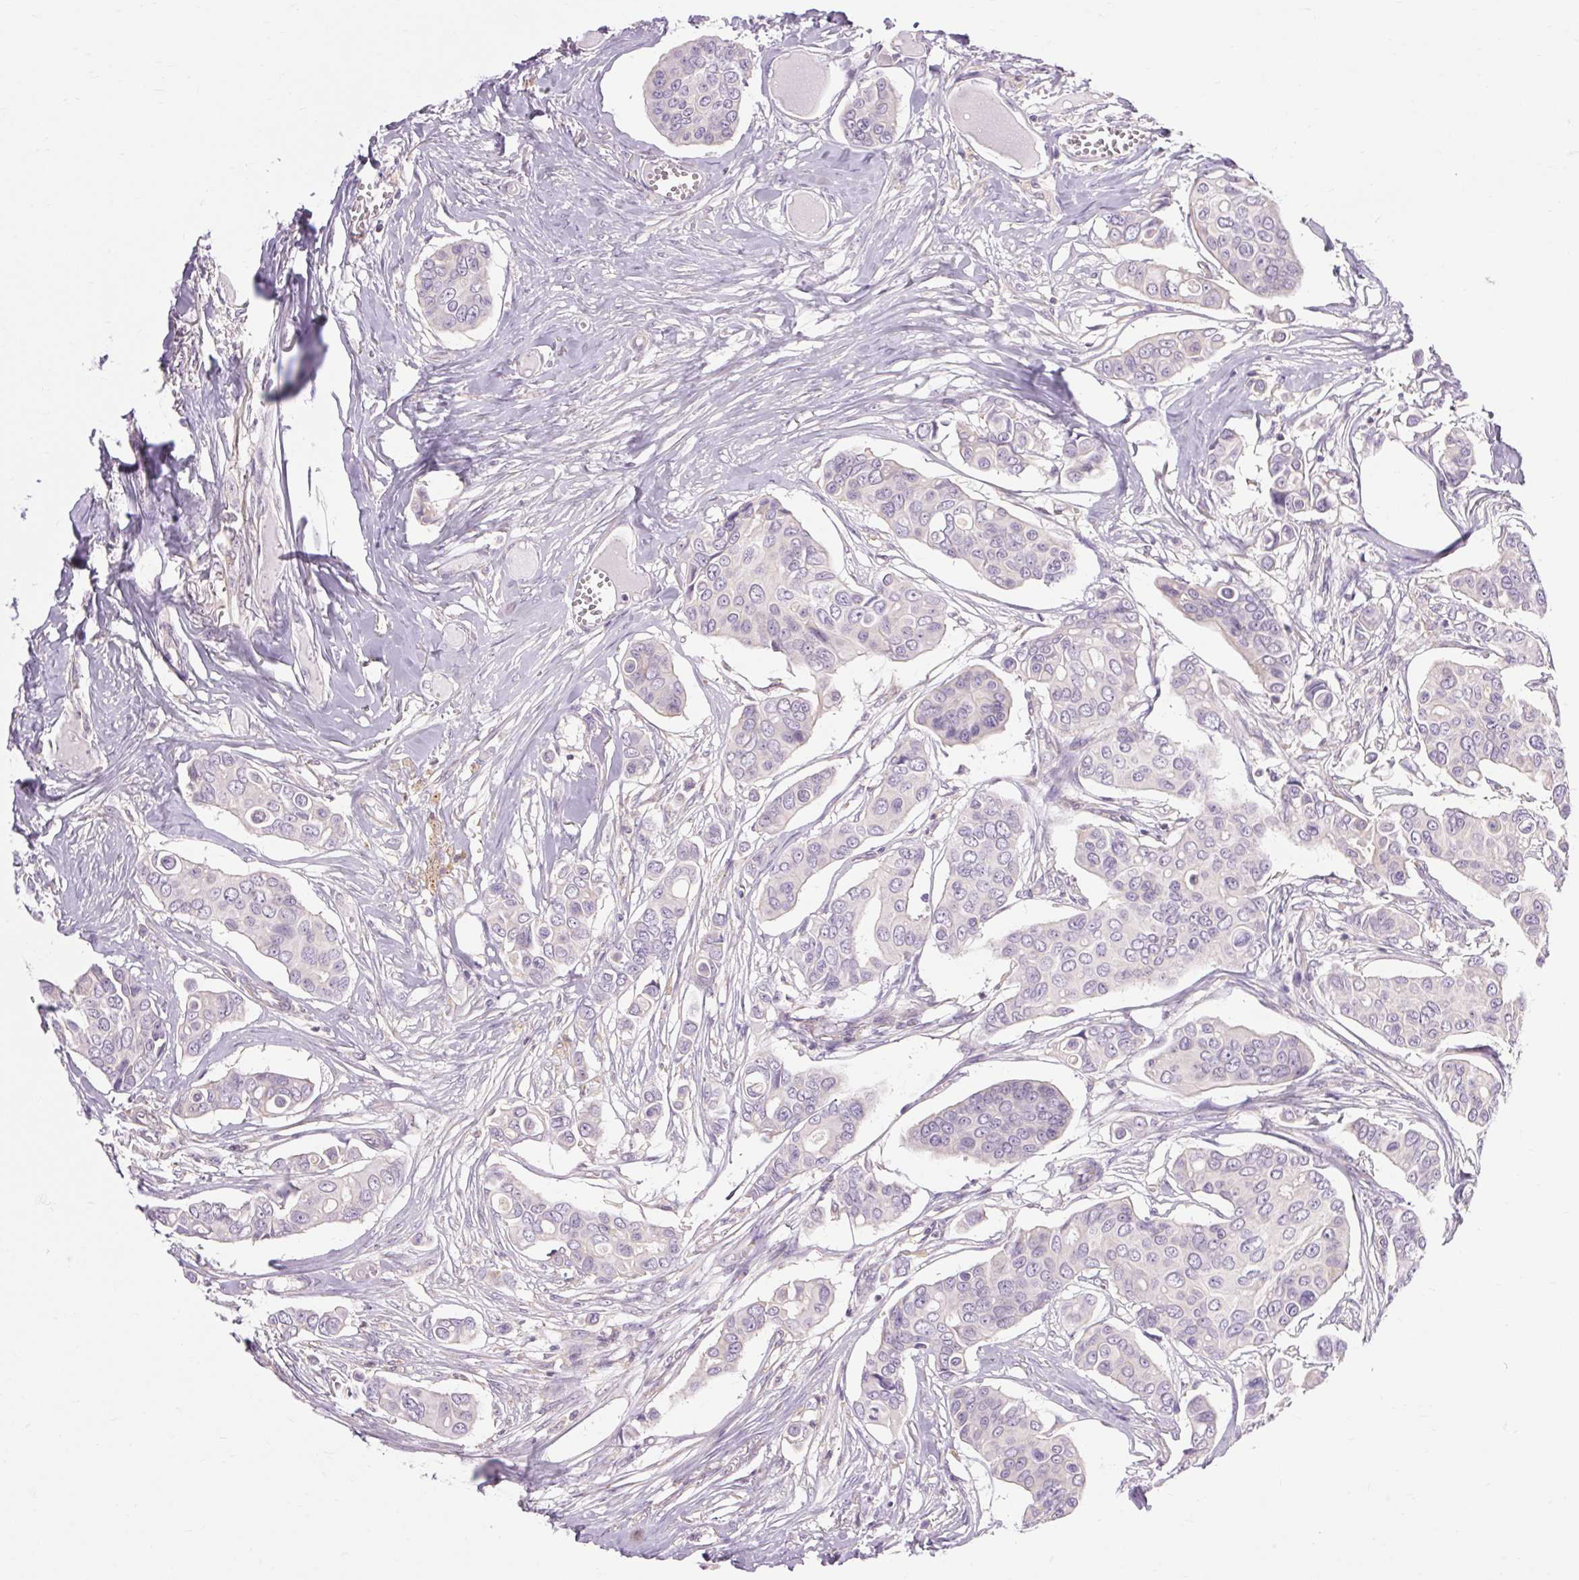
{"staining": {"intensity": "negative", "quantity": "none", "location": "none"}, "tissue": "breast cancer", "cell_type": "Tumor cells", "image_type": "cancer", "snomed": [{"axis": "morphology", "description": "Duct carcinoma"}, {"axis": "topography", "description": "Breast"}], "caption": "There is no significant positivity in tumor cells of invasive ductal carcinoma (breast).", "gene": "TM6SF1", "patient": {"sex": "female", "age": 54}}